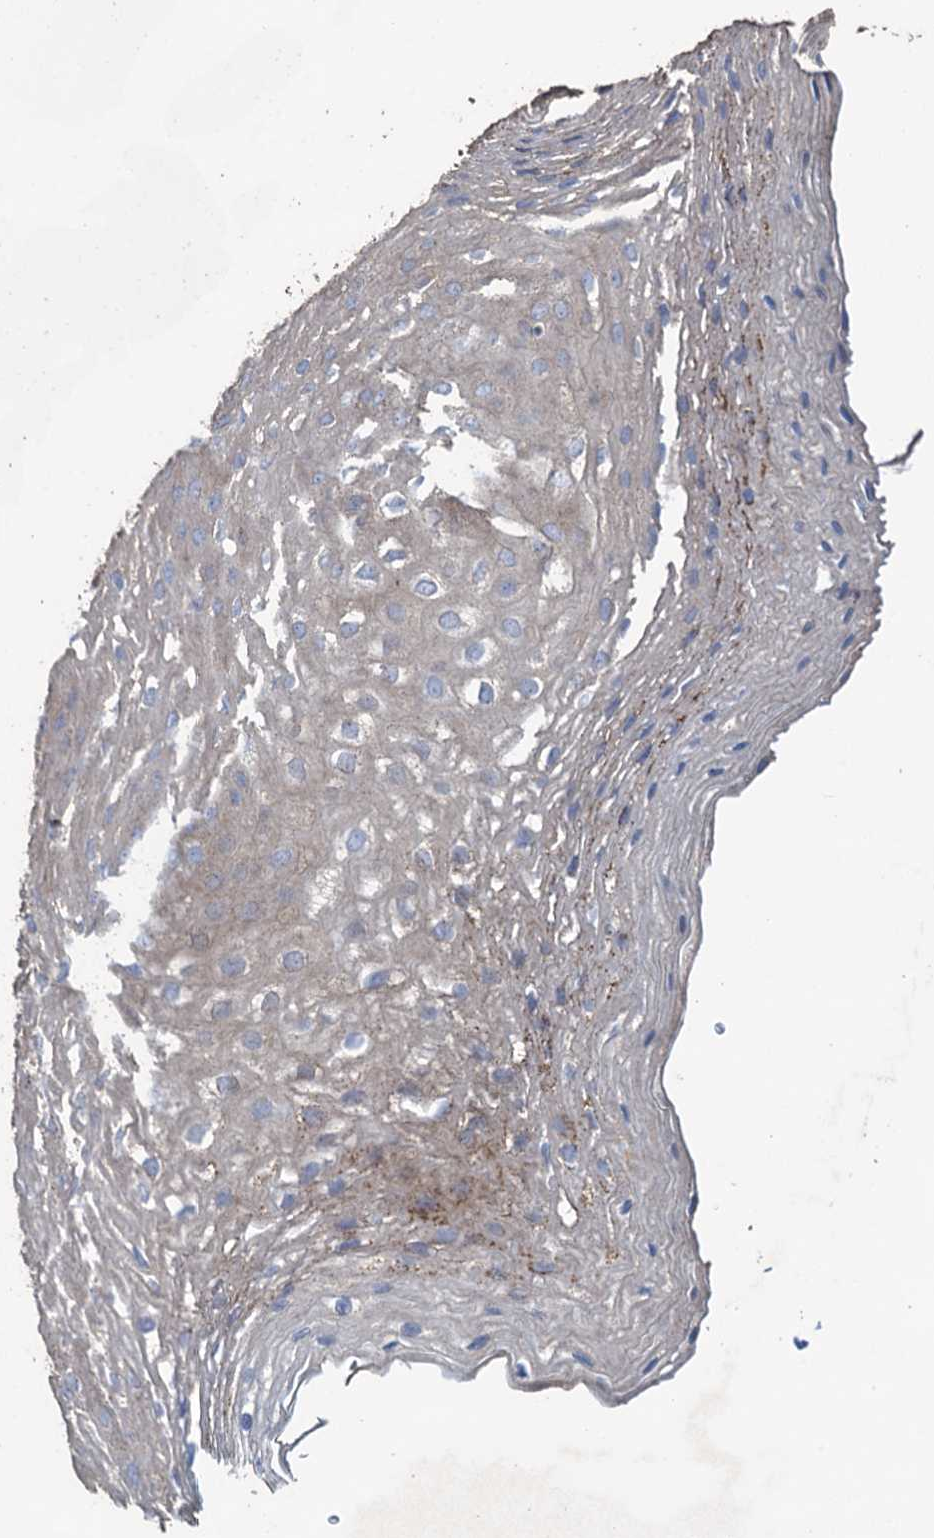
{"staining": {"intensity": "weak", "quantity": "<25%", "location": "cytoplasmic/membranous"}, "tissue": "esophagus", "cell_type": "Squamous epithelial cells", "image_type": "normal", "snomed": [{"axis": "morphology", "description": "Normal tissue, NOS"}, {"axis": "topography", "description": "Esophagus"}], "caption": "Immunohistochemistry histopathology image of benign human esophagus stained for a protein (brown), which reveals no positivity in squamous epithelial cells.", "gene": "SMCO3", "patient": {"sex": "female", "age": 66}}